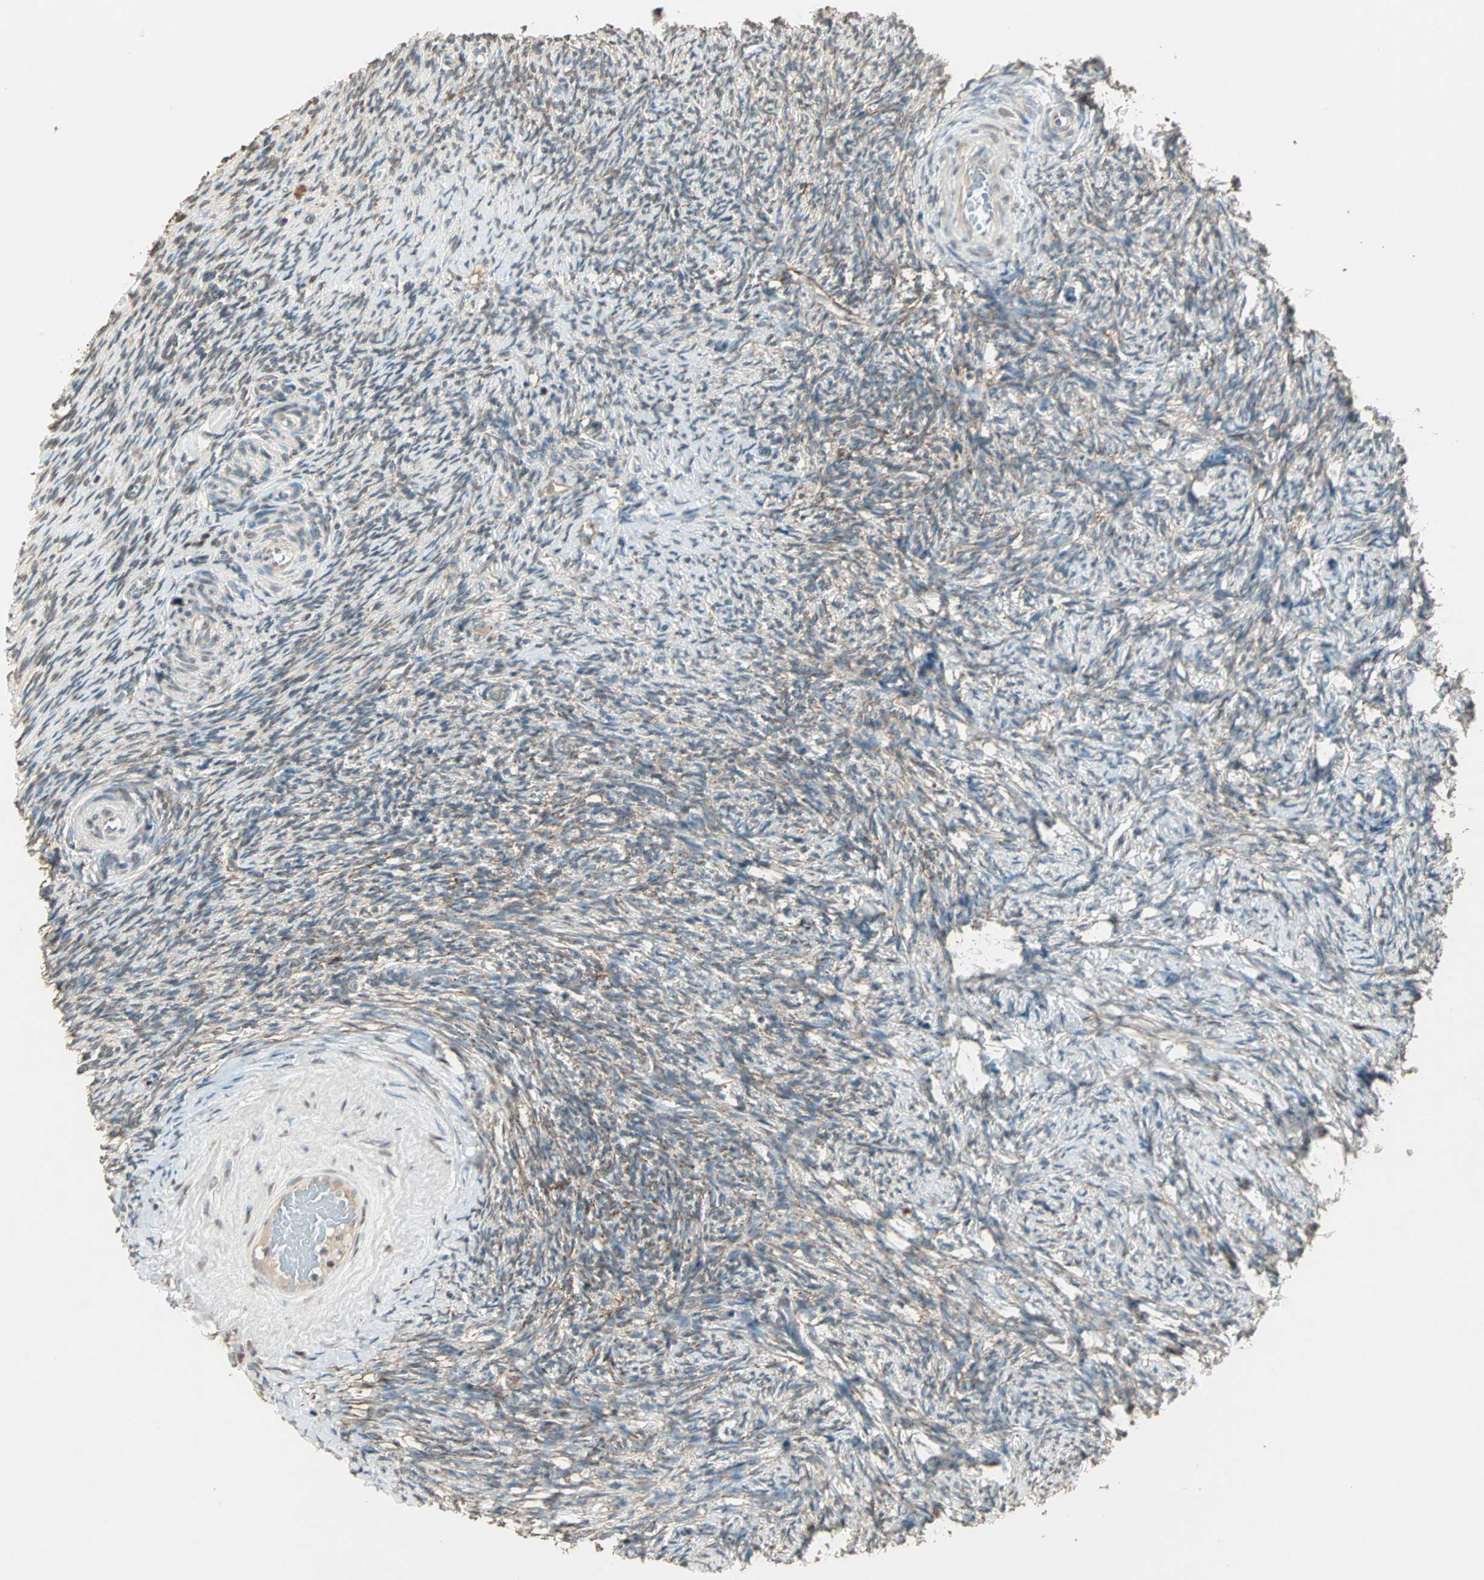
{"staining": {"intensity": "weak", "quantity": "25%-75%", "location": "cytoplasmic/membranous"}, "tissue": "ovary", "cell_type": "Follicle cells", "image_type": "normal", "snomed": [{"axis": "morphology", "description": "Normal tissue, NOS"}, {"axis": "topography", "description": "Ovary"}], "caption": "Follicle cells exhibit low levels of weak cytoplasmic/membranous positivity in approximately 25%-75% of cells in unremarkable ovary.", "gene": "PRELID1", "patient": {"sex": "female", "age": 60}}